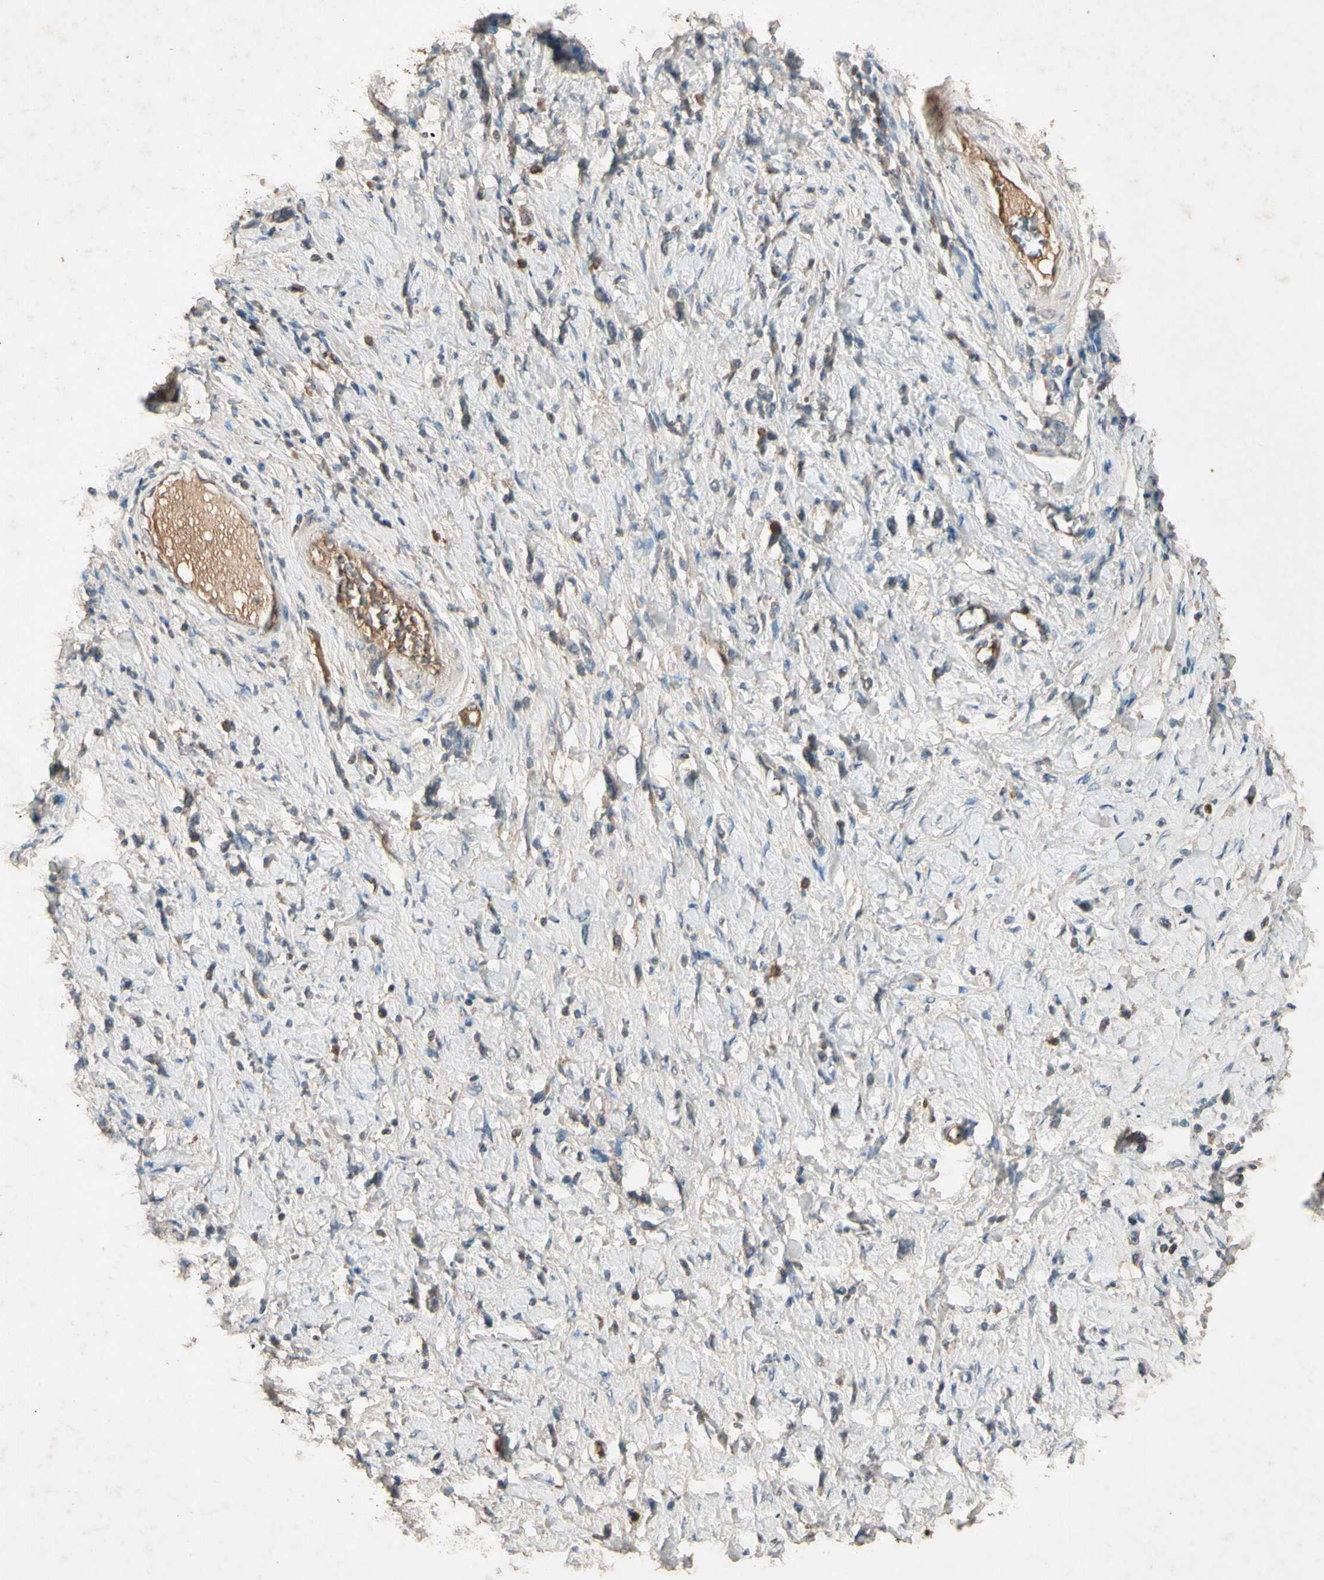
{"staining": {"intensity": "weak", "quantity": "<25%", "location": "cytoplasmic/membranous"}, "tissue": "stomach cancer", "cell_type": "Tumor cells", "image_type": "cancer", "snomed": [{"axis": "morphology", "description": "Normal tissue, NOS"}, {"axis": "morphology", "description": "Adenocarcinoma, NOS"}, {"axis": "topography", "description": "Stomach, upper"}, {"axis": "topography", "description": "Stomach"}], "caption": "Immunohistochemical staining of human adenocarcinoma (stomach) displays no significant expression in tumor cells.", "gene": "GPLD1", "patient": {"sex": "female", "age": 65}}